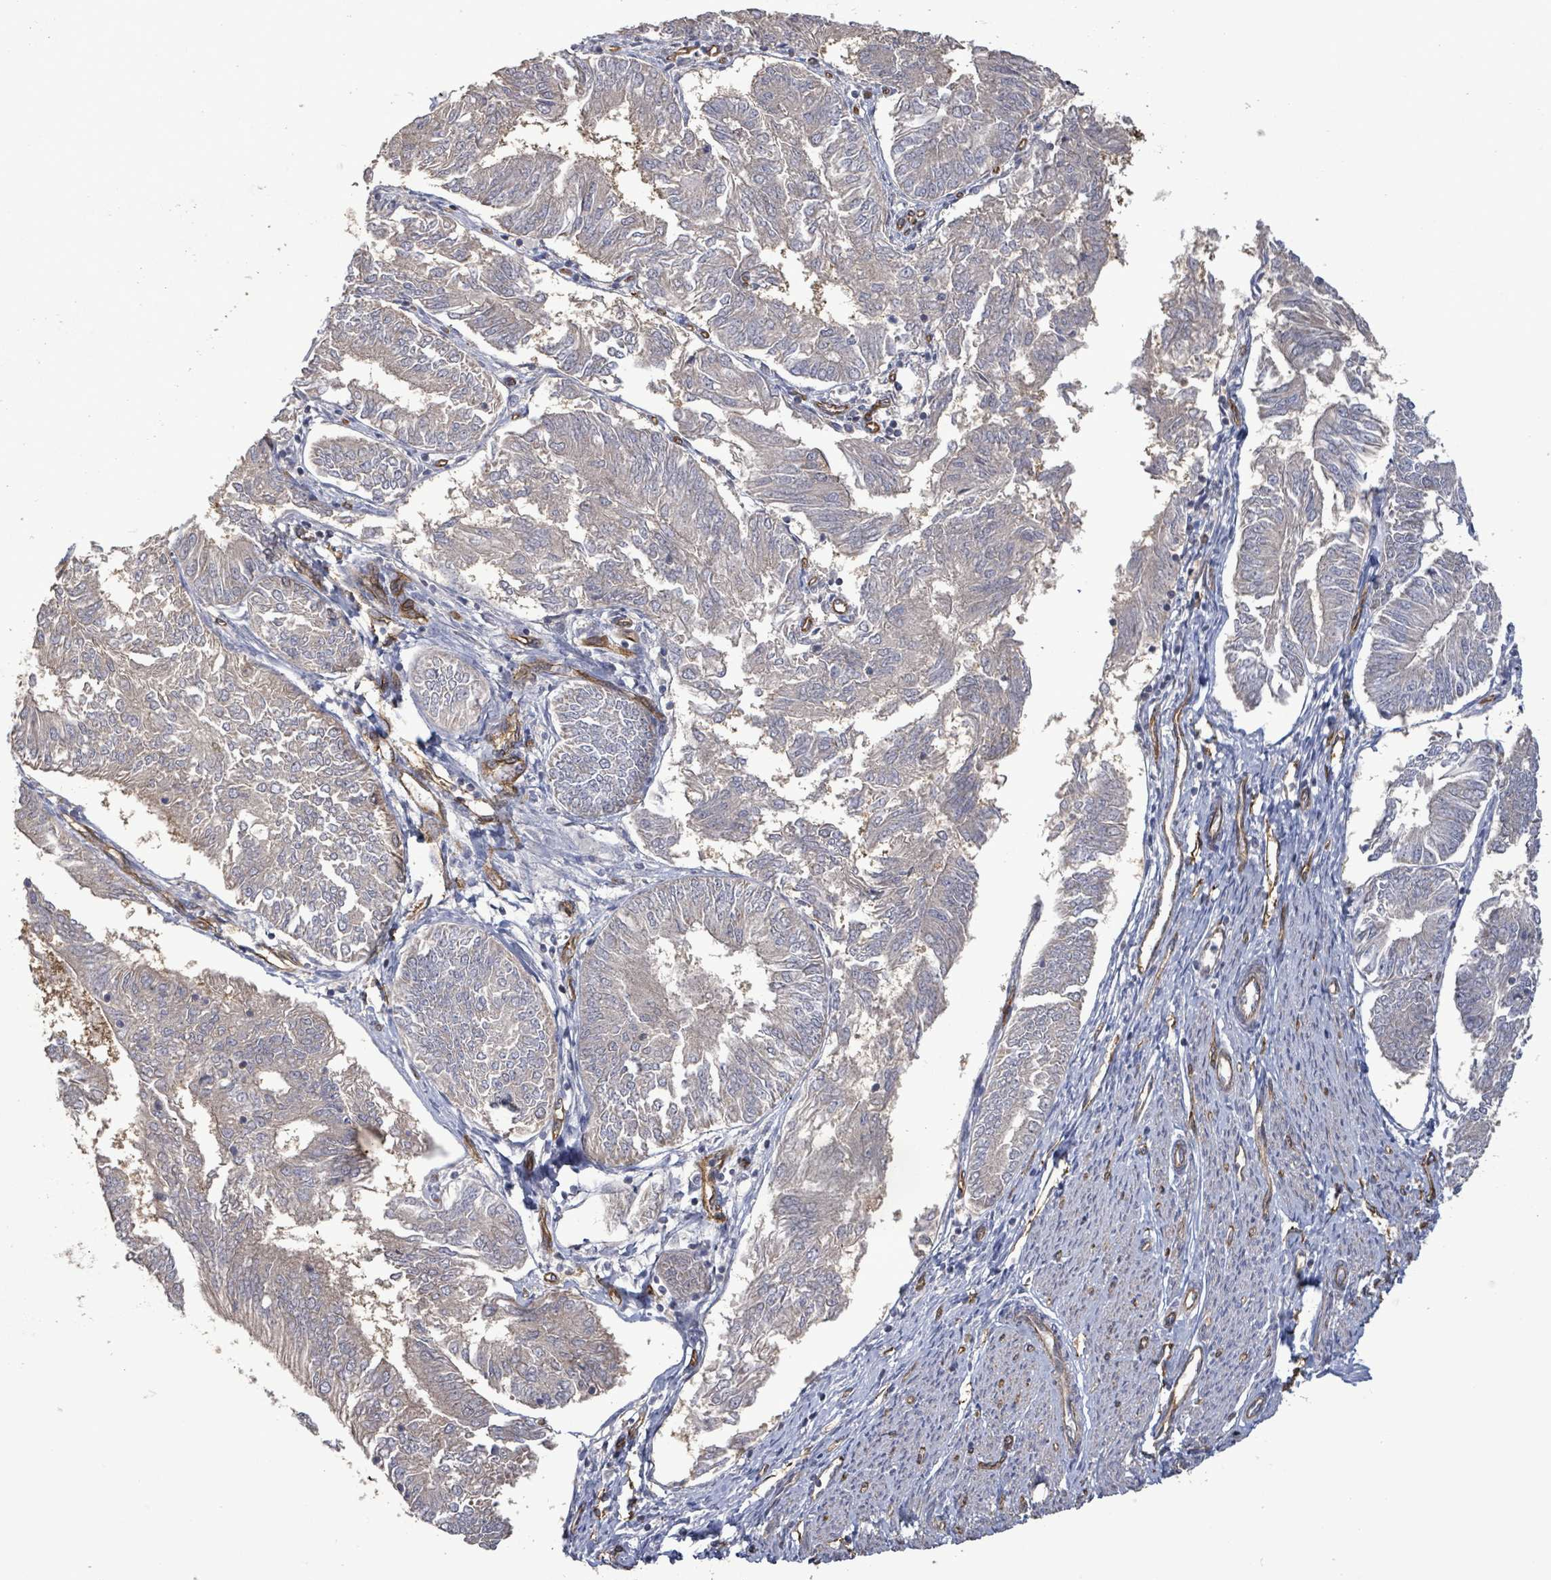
{"staining": {"intensity": "negative", "quantity": "none", "location": "none"}, "tissue": "endometrial cancer", "cell_type": "Tumor cells", "image_type": "cancer", "snomed": [{"axis": "morphology", "description": "Adenocarcinoma, NOS"}, {"axis": "topography", "description": "Endometrium"}], "caption": "The micrograph shows no significant positivity in tumor cells of endometrial cancer (adenocarcinoma). (DAB (3,3'-diaminobenzidine) immunohistochemistry (IHC) visualized using brightfield microscopy, high magnification).", "gene": "KANK3", "patient": {"sex": "female", "age": 58}}